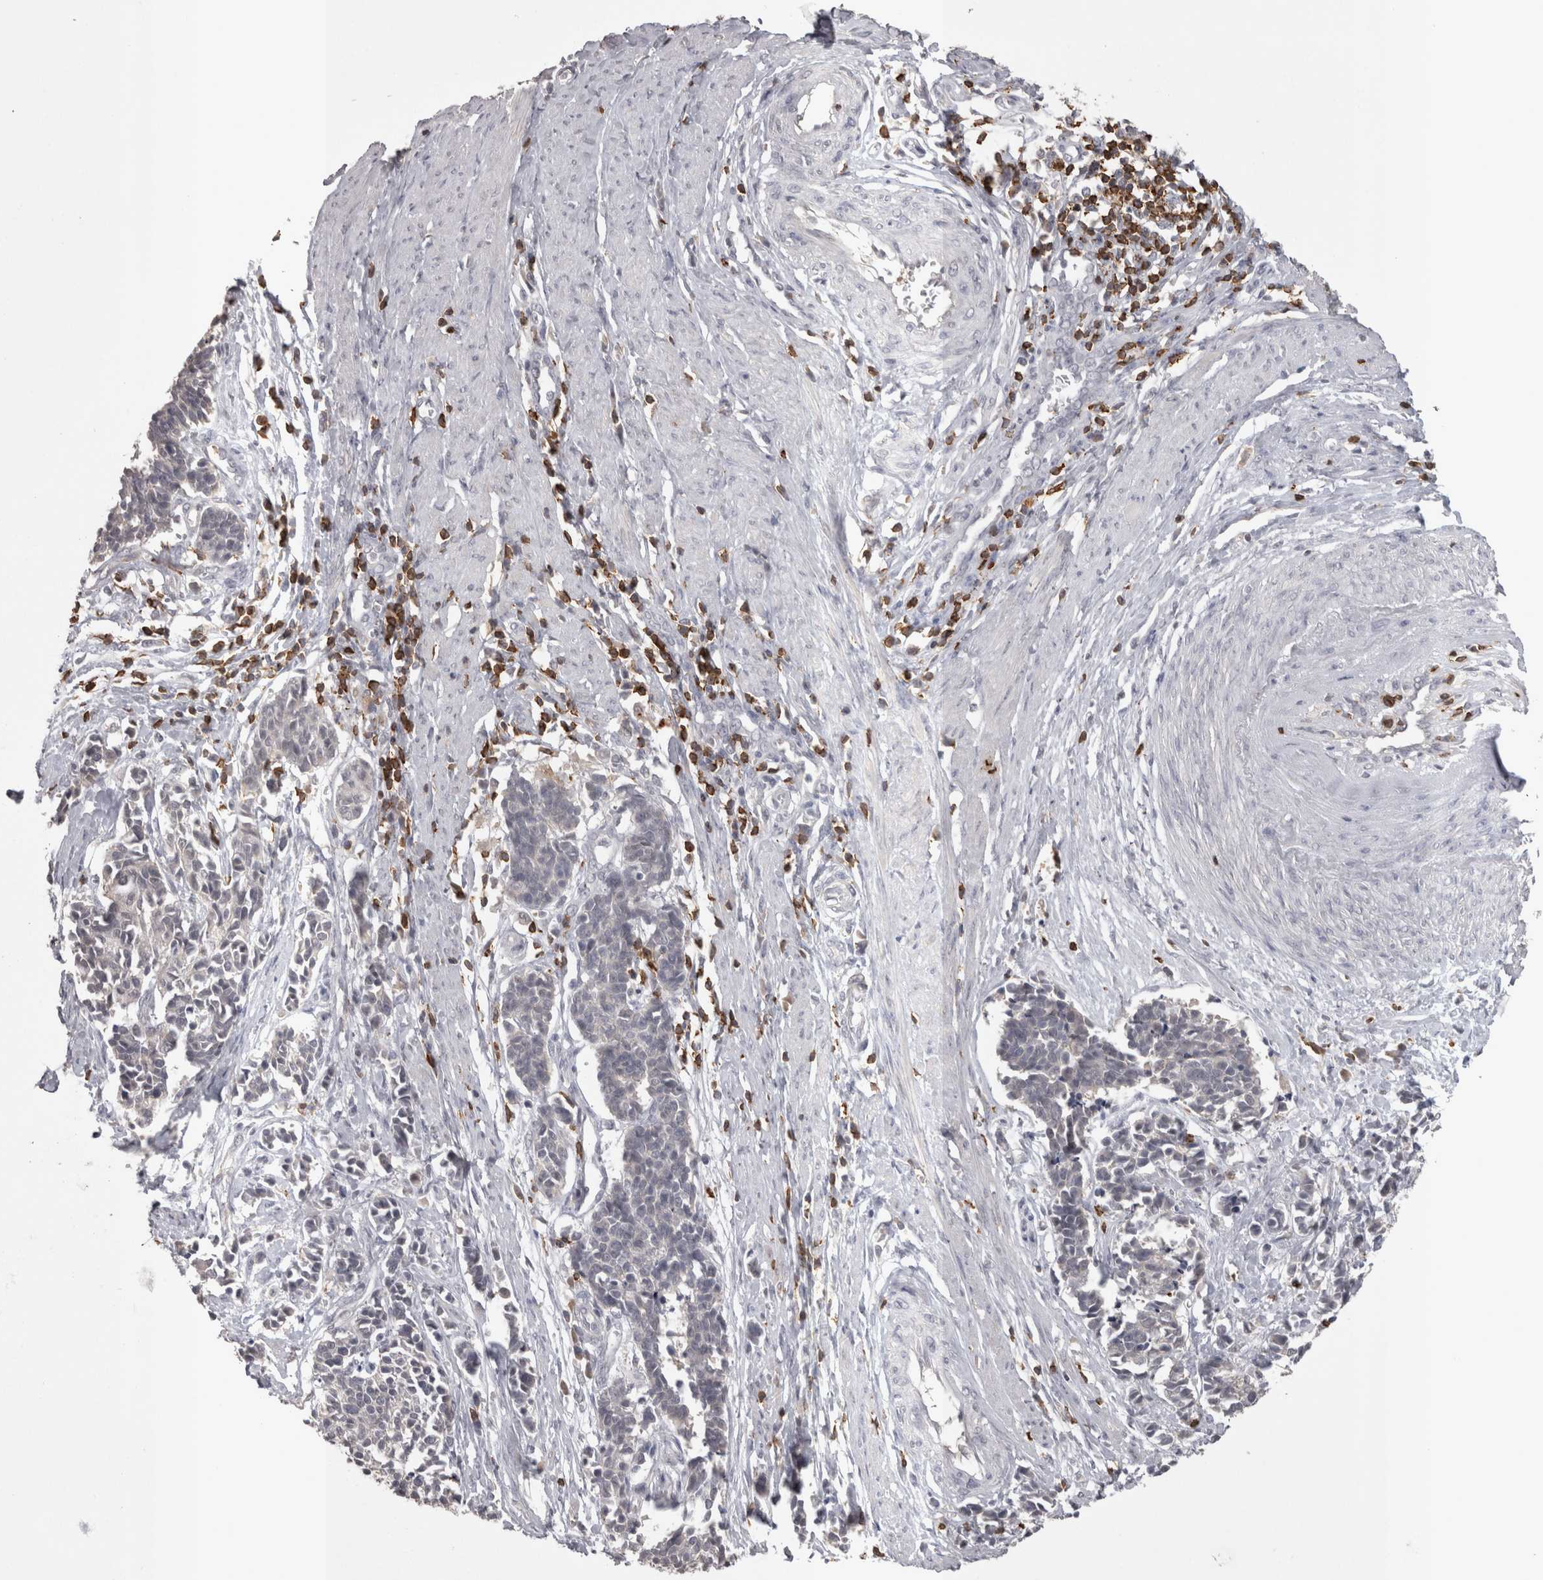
{"staining": {"intensity": "weak", "quantity": "<25%", "location": "cytoplasmic/membranous"}, "tissue": "cervical cancer", "cell_type": "Tumor cells", "image_type": "cancer", "snomed": [{"axis": "morphology", "description": "Normal tissue, NOS"}, {"axis": "morphology", "description": "Squamous cell carcinoma, NOS"}, {"axis": "topography", "description": "Cervix"}], "caption": "Immunohistochemistry photomicrograph of neoplastic tissue: human squamous cell carcinoma (cervical) stained with DAB reveals no significant protein staining in tumor cells.", "gene": "SKAP1", "patient": {"sex": "female", "age": 35}}